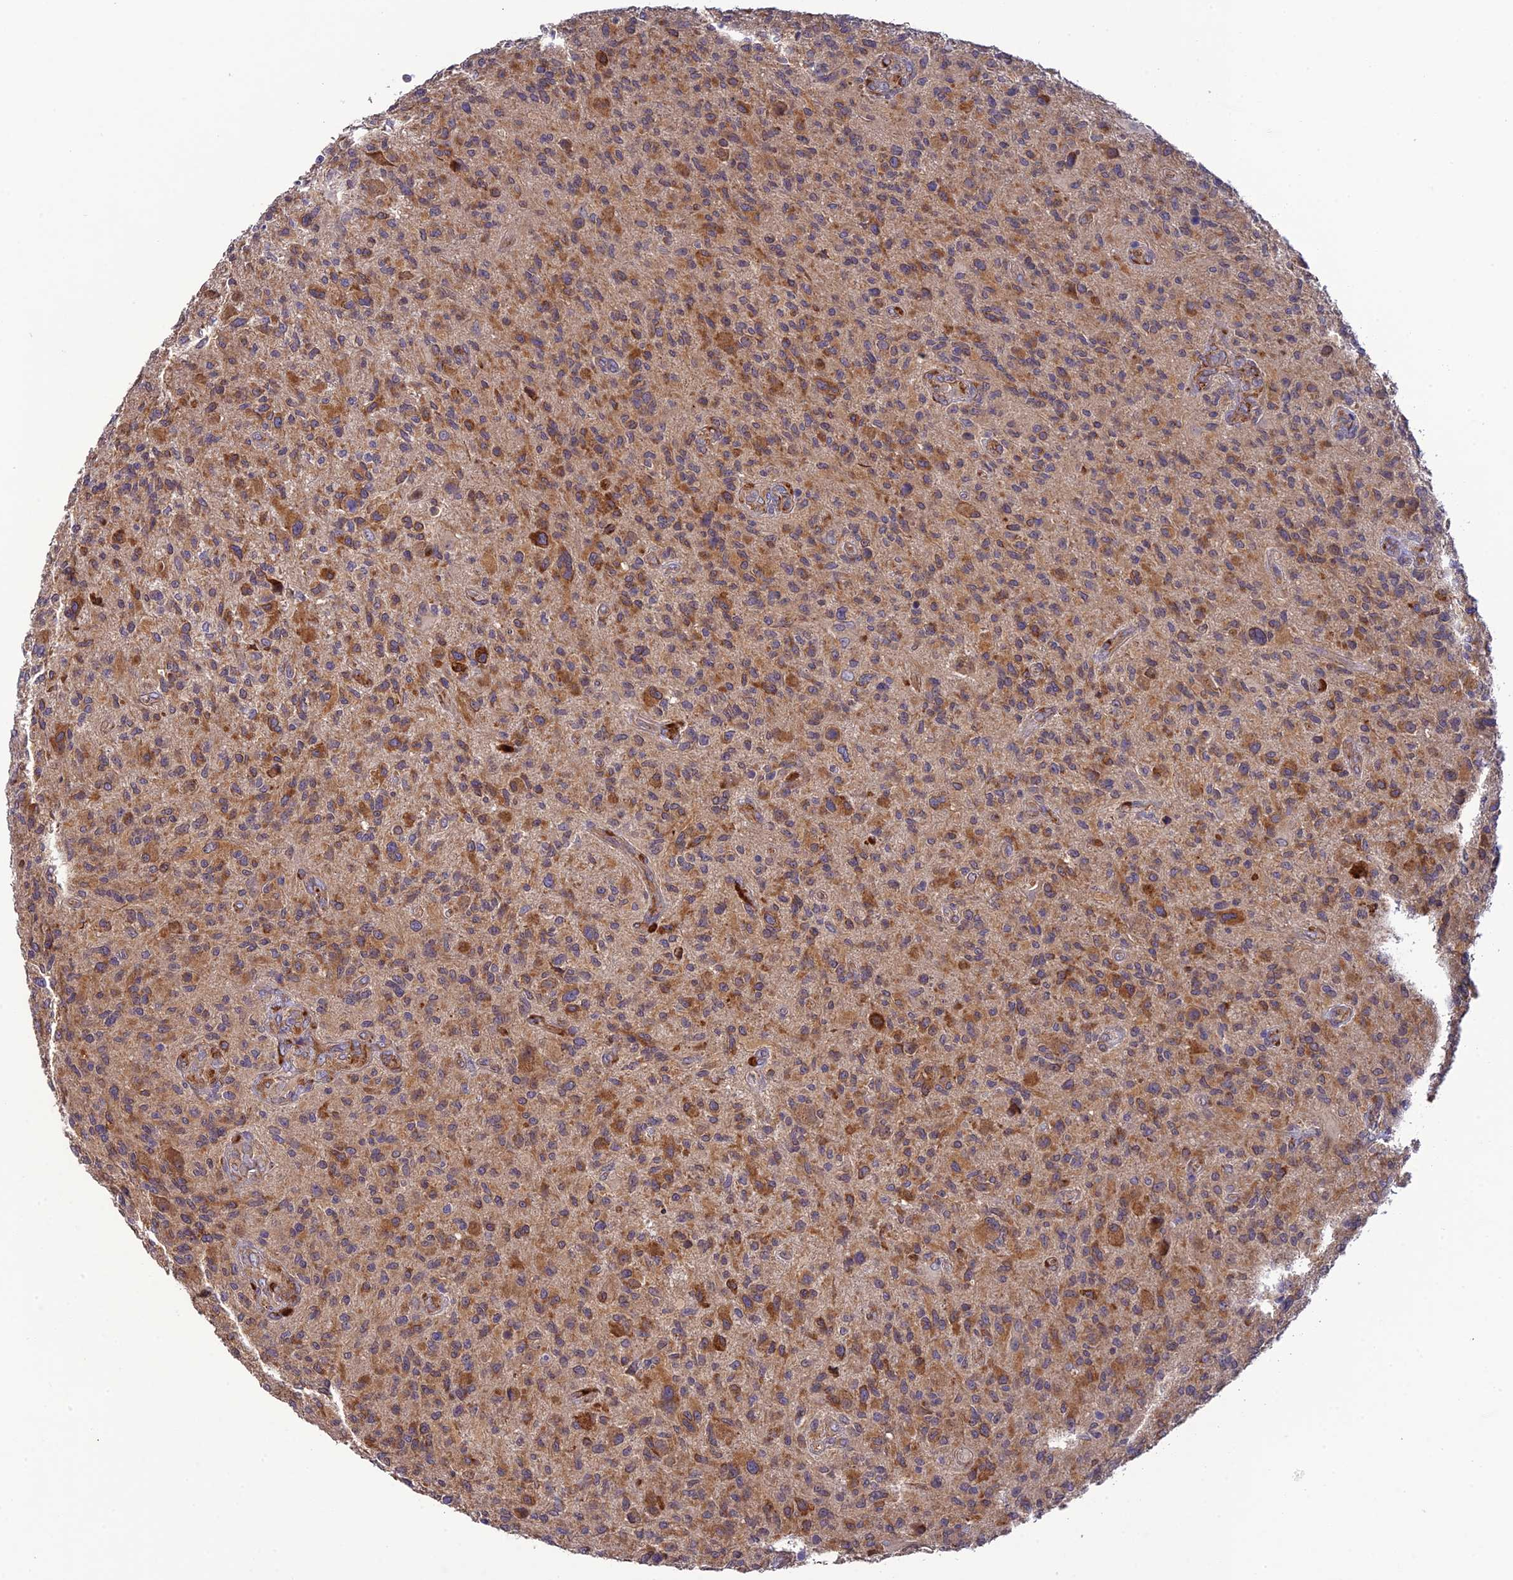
{"staining": {"intensity": "moderate", "quantity": "<25%", "location": "cytoplasmic/membranous"}, "tissue": "glioma", "cell_type": "Tumor cells", "image_type": "cancer", "snomed": [{"axis": "morphology", "description": "Glioma, malignant, High grade"}, {"axis": "topography", "description": "Brain"}], "caption": "Brown immunohistochemical staining in high-grade glioma (malignant) shows moderate cytoplasmic/membranous staining in about <25% of tumor cells. The protein of interest is shown in brown color, while the nuclei are stained blue.", "gene": "P3H3", "patient": {"sex": "male", "age": 47}}